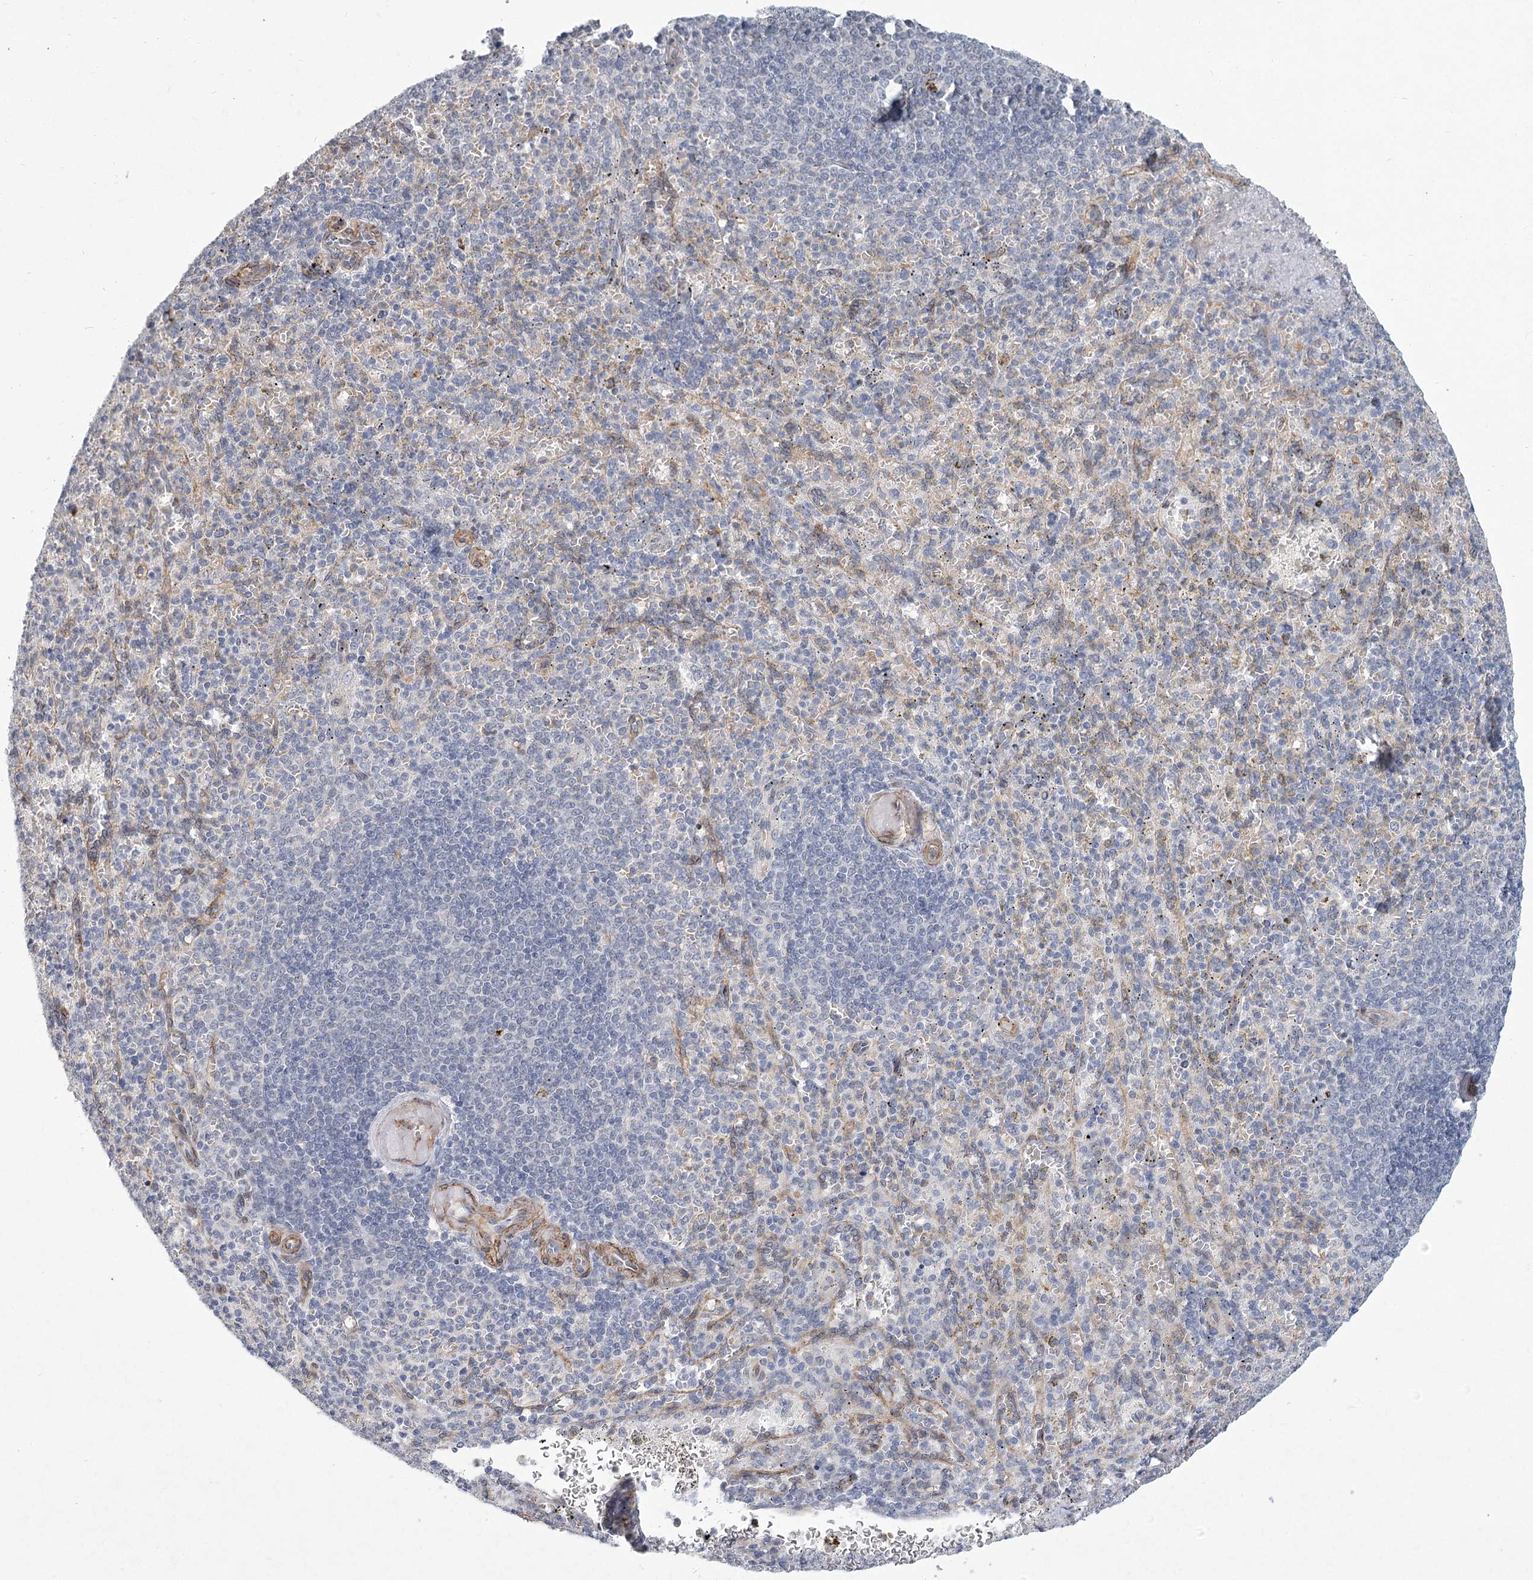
{"staining": {"intensity": "negative", "quantity": "none", "location": "none"}, "tissue": "spleen", "cell_type": "Cells in red pulp", "image_type": "normal", "snomed": [{"axis": "morphology", "description": "Normal tissue, NOS"}, {"axis": "topography", "description": "Spleen"}], "caption": "High magnification brightfield microscopy of benign spleen stained with DAB (3,3'-diaminobenzidine) (brown) and counterstained with hematoxylin (blue): cells in red pulp show no significant positivity.", "gene": "MEPE", "patient": {"sex": "female", "age": 74}}